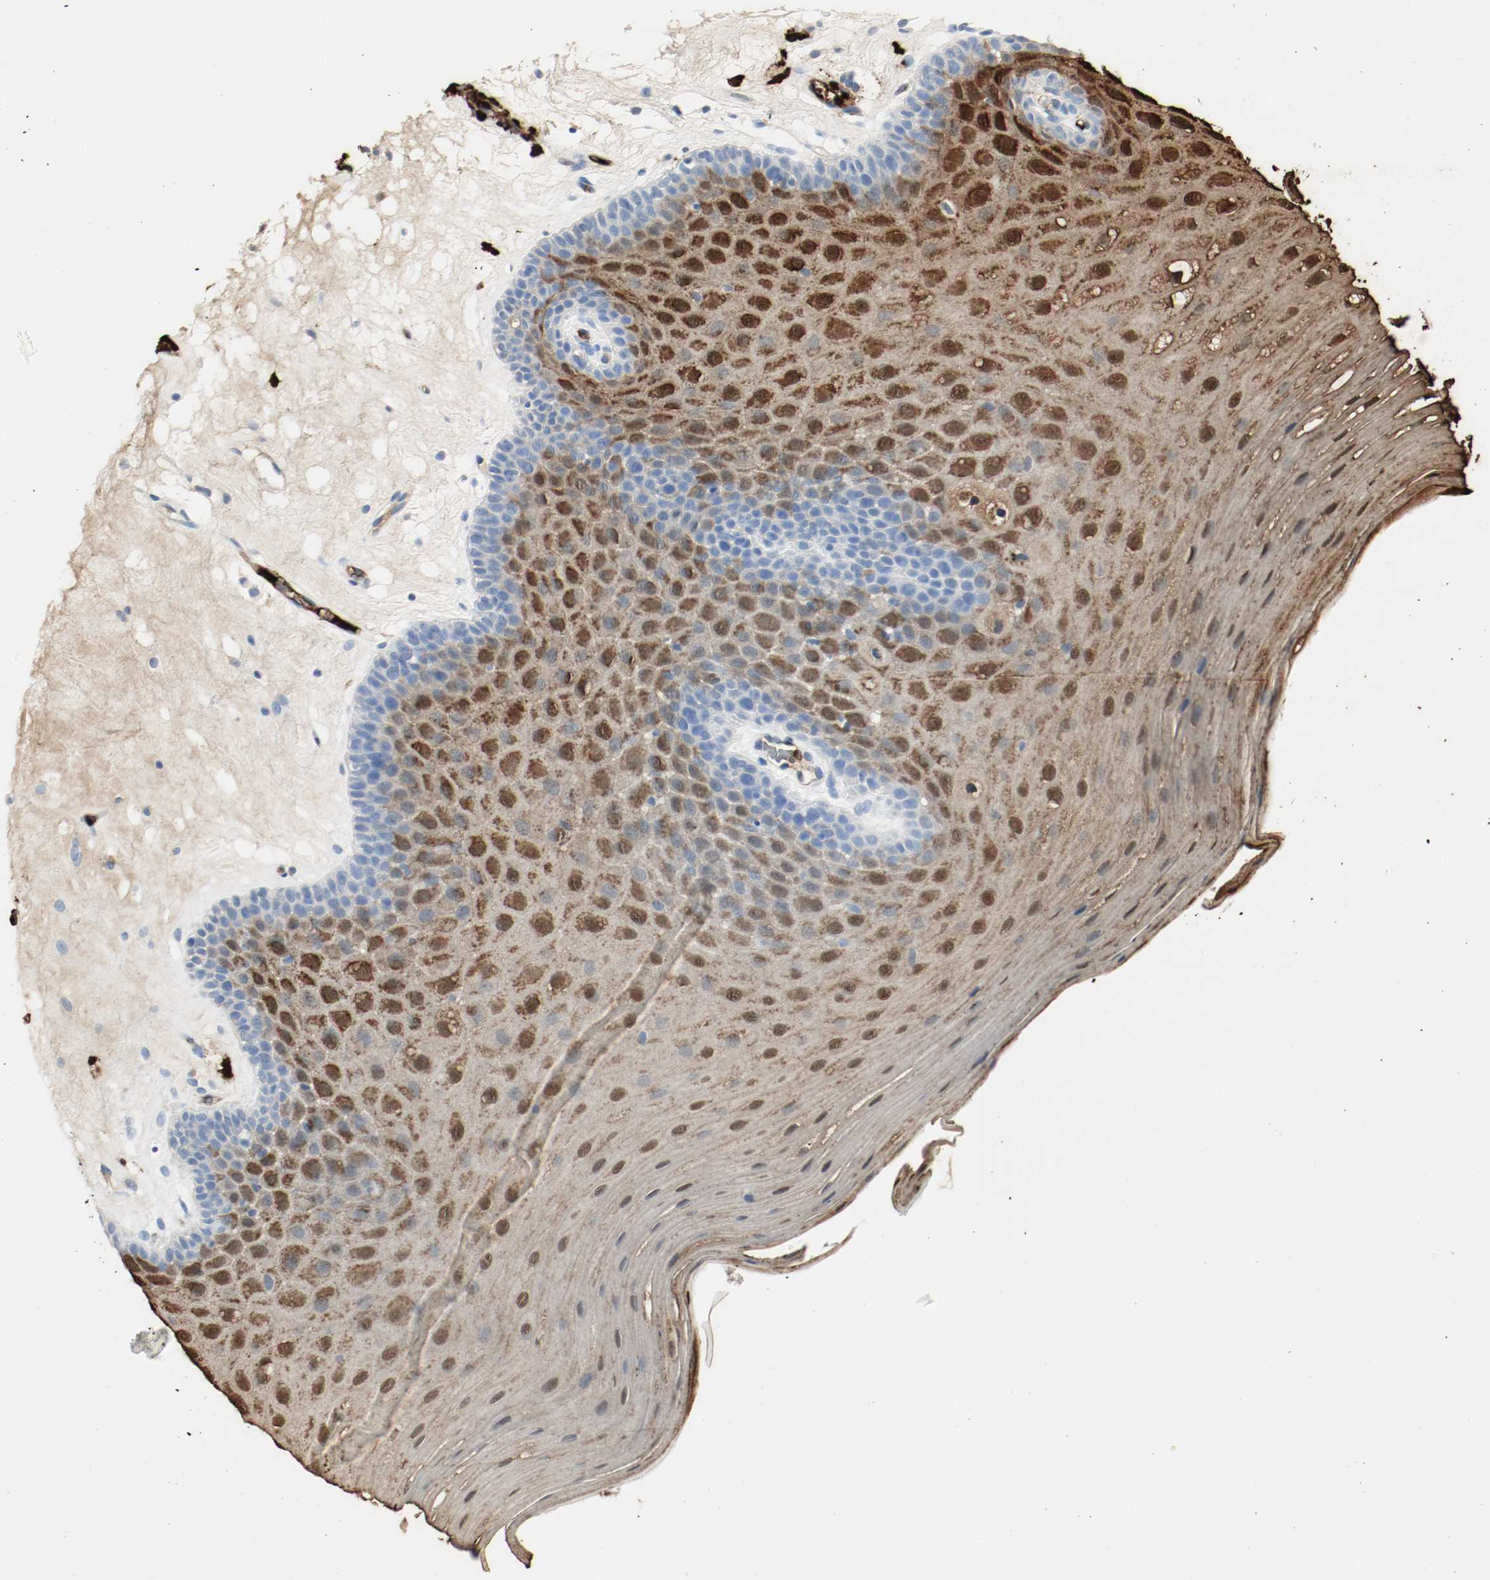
{"staining": {"intensity": "strong", "quantity": ">75%", "location": "cytoplasmic/membranous,nuclear"}, "tissue": "oral mucosa", "cell_type": "Squamous epithelial cells", "image_type": "normal", "snomed": [{"axis": "morphology", "description": "Normal tissue, NOS"}, {"axis": "morphology", "description": "Squamous cell carcinoma, NOS"}, {"axis": "topography", "description": "Skeletal muscle"}, {"axis": "topography", "description": "Oral tissue"}, {"axis": "topography", "description": "Head-Neck"}], "caption": "DAB immunohistochemical staining of benign human oral mucosa demonstrates strong cytoplasmic/membranous,nuclear protein positivity in approximately >75% of squamous epithelial cells. The protein of interest is shown in brown color, while the nuclei are stained blue.", "gene": "S100A9", "patient": {"sex": "male", "age": 71}}